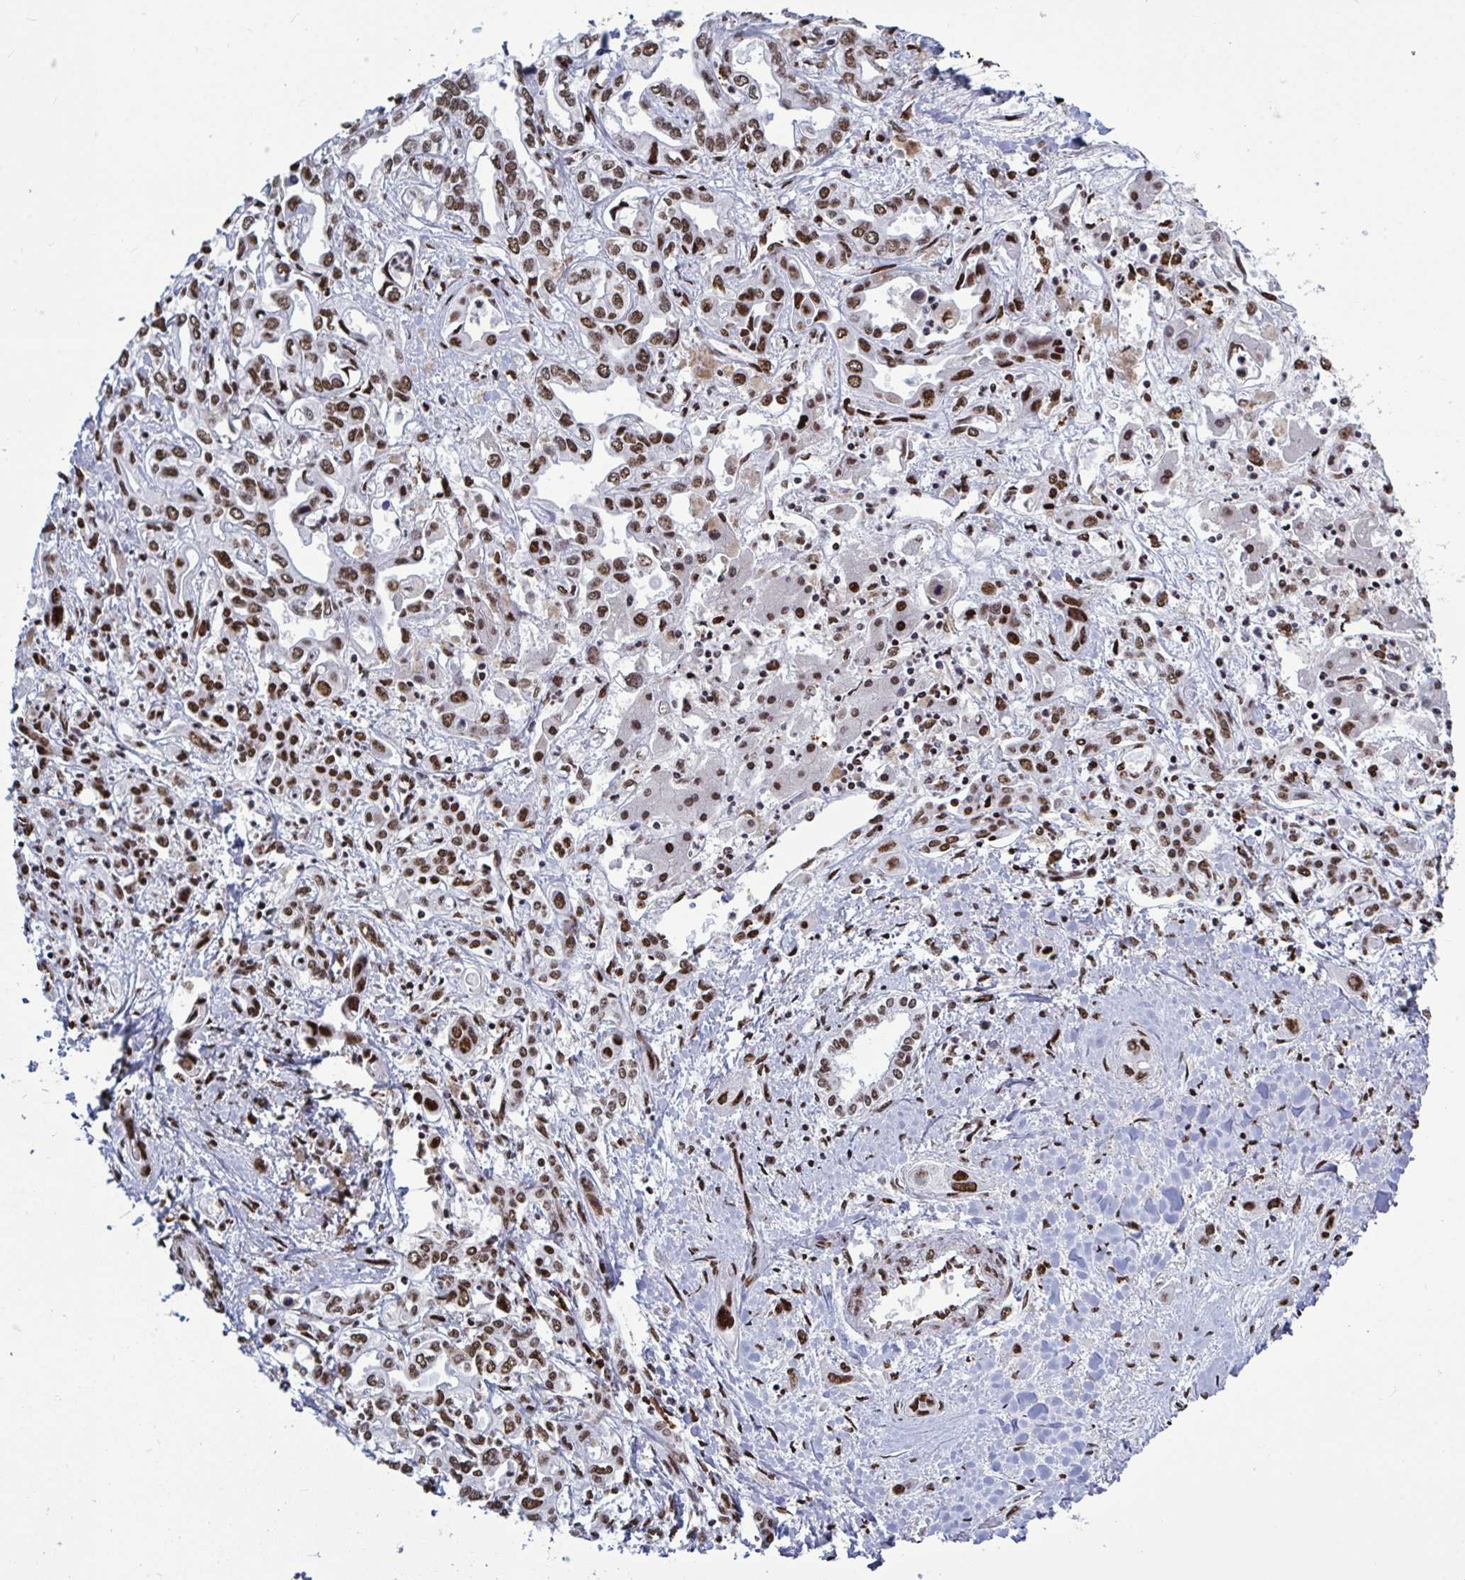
{"staining": {"intensity": "strong", "quantity": ">75%", "location": "nuclear"}, "tissue": "liver cancer", "cell_type": "Tumor cells", "image_type": "cancer", "snomed": [{"axis": "morphology", "description": "Cholangiocarcinoma"}, {"axis": "topography", "description": "Liver"}], "caption": "Immunohistochemistry (IHC) histopathology image of liver cancer (cholangiocarcinoma) stained for a protein (brown), which exhibits high levels of strong nuclear positivity in about >75% of tumor cells.", "gene": "ZNF607", "patient": {"sex": "female", "age": 64}}